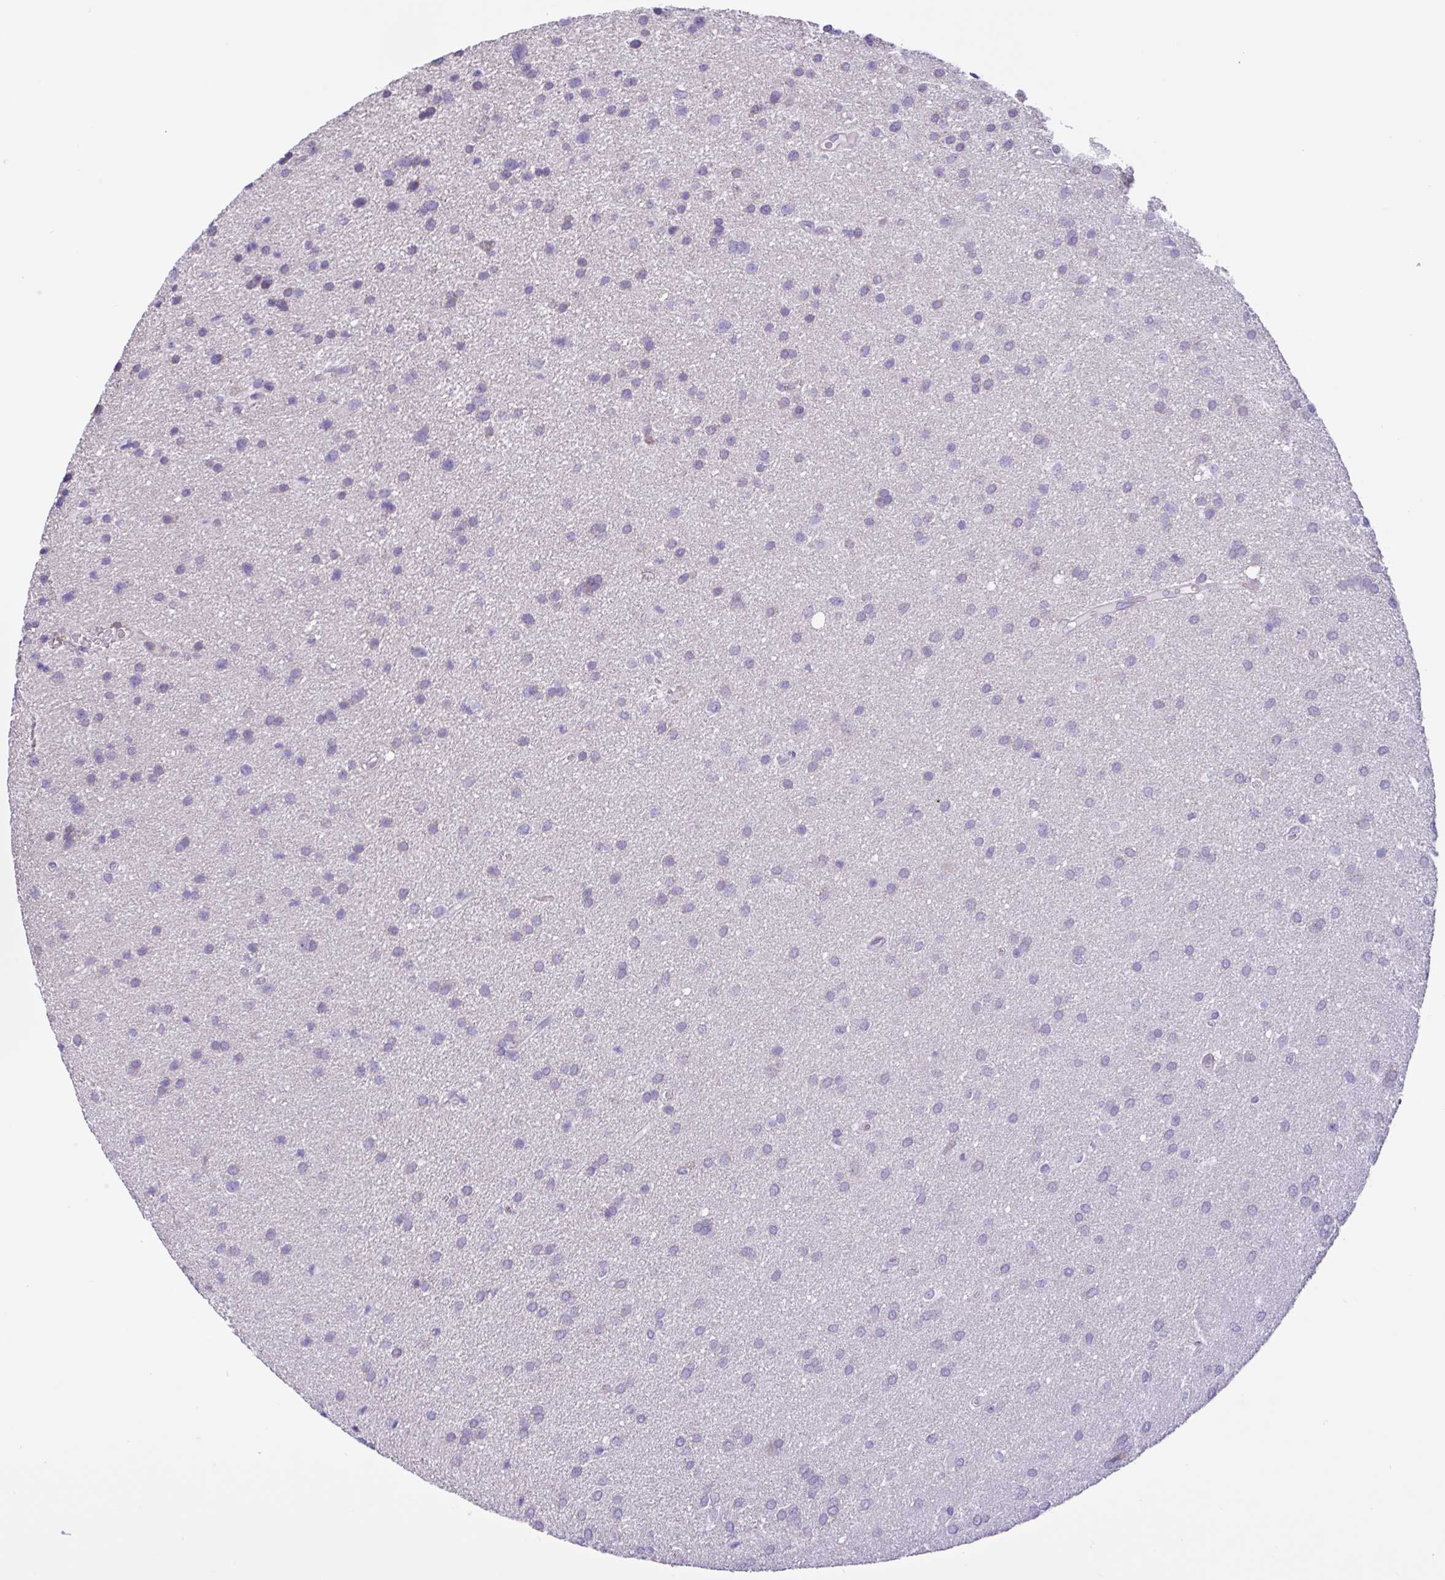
{"staining": {"intensity": "negative", "quantity": "none", "location": "none"}, "tissue": "glioma", "cell_type": "Tumor cells", "image_type": "cancer", "snomed": [{"axis": "morphology", "description": "Glioma, malignant, Low grade"}, {"axis": "topography", "description": "Brain"}], "caption": "DAB immunohistochemical staining of human malignant glioma (low-grade) exhibits no significant staining in tumor cells. (DAB IHC, high magnification).", "gene": "DSC3", "patient": {"sex": "female", "age": 54}}